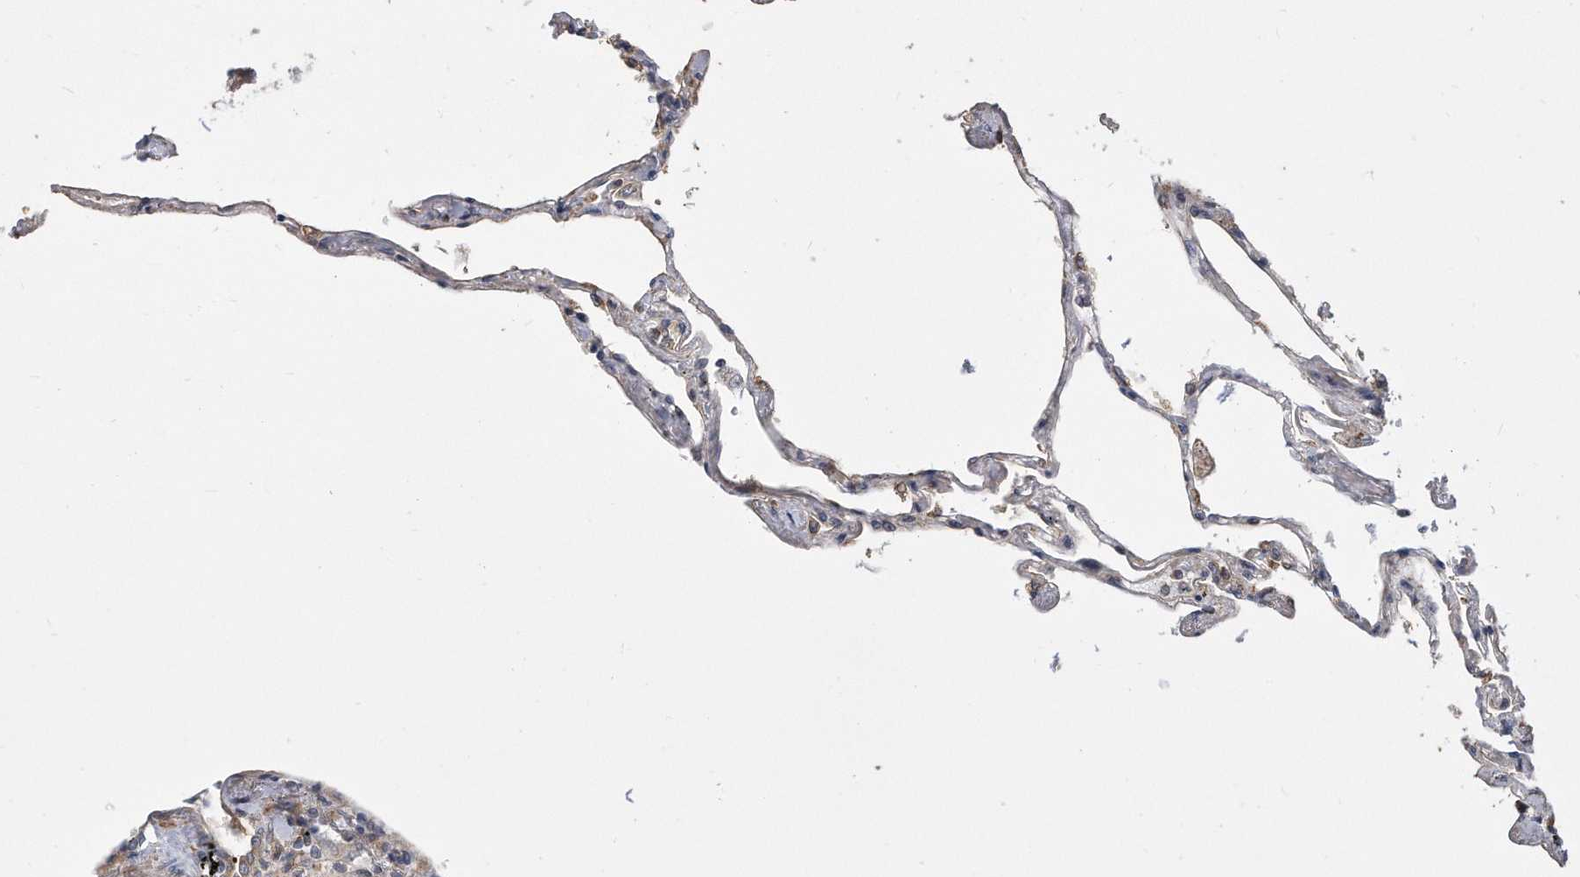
{"staining": {"intensity": "moderate", "quantity": "25%-75%", "location": "cytoplasmic/membranous"}, "tissue": "lung", "cell_type": "Alveolar cells", "image_type": "normal", "snomed": [{"axis": "morphology", "description": "Normal tissue, NOS"}, {"axis": "topography", "description": "Lung"}], "caption": "Lung stained with a brown dye exhibits moderate cytoplasmic/membranous positive staining in approximately 25%-75% of alveolar cells.", "gene": "TCP1", "patient": {"sex": "female", "age": 67}}